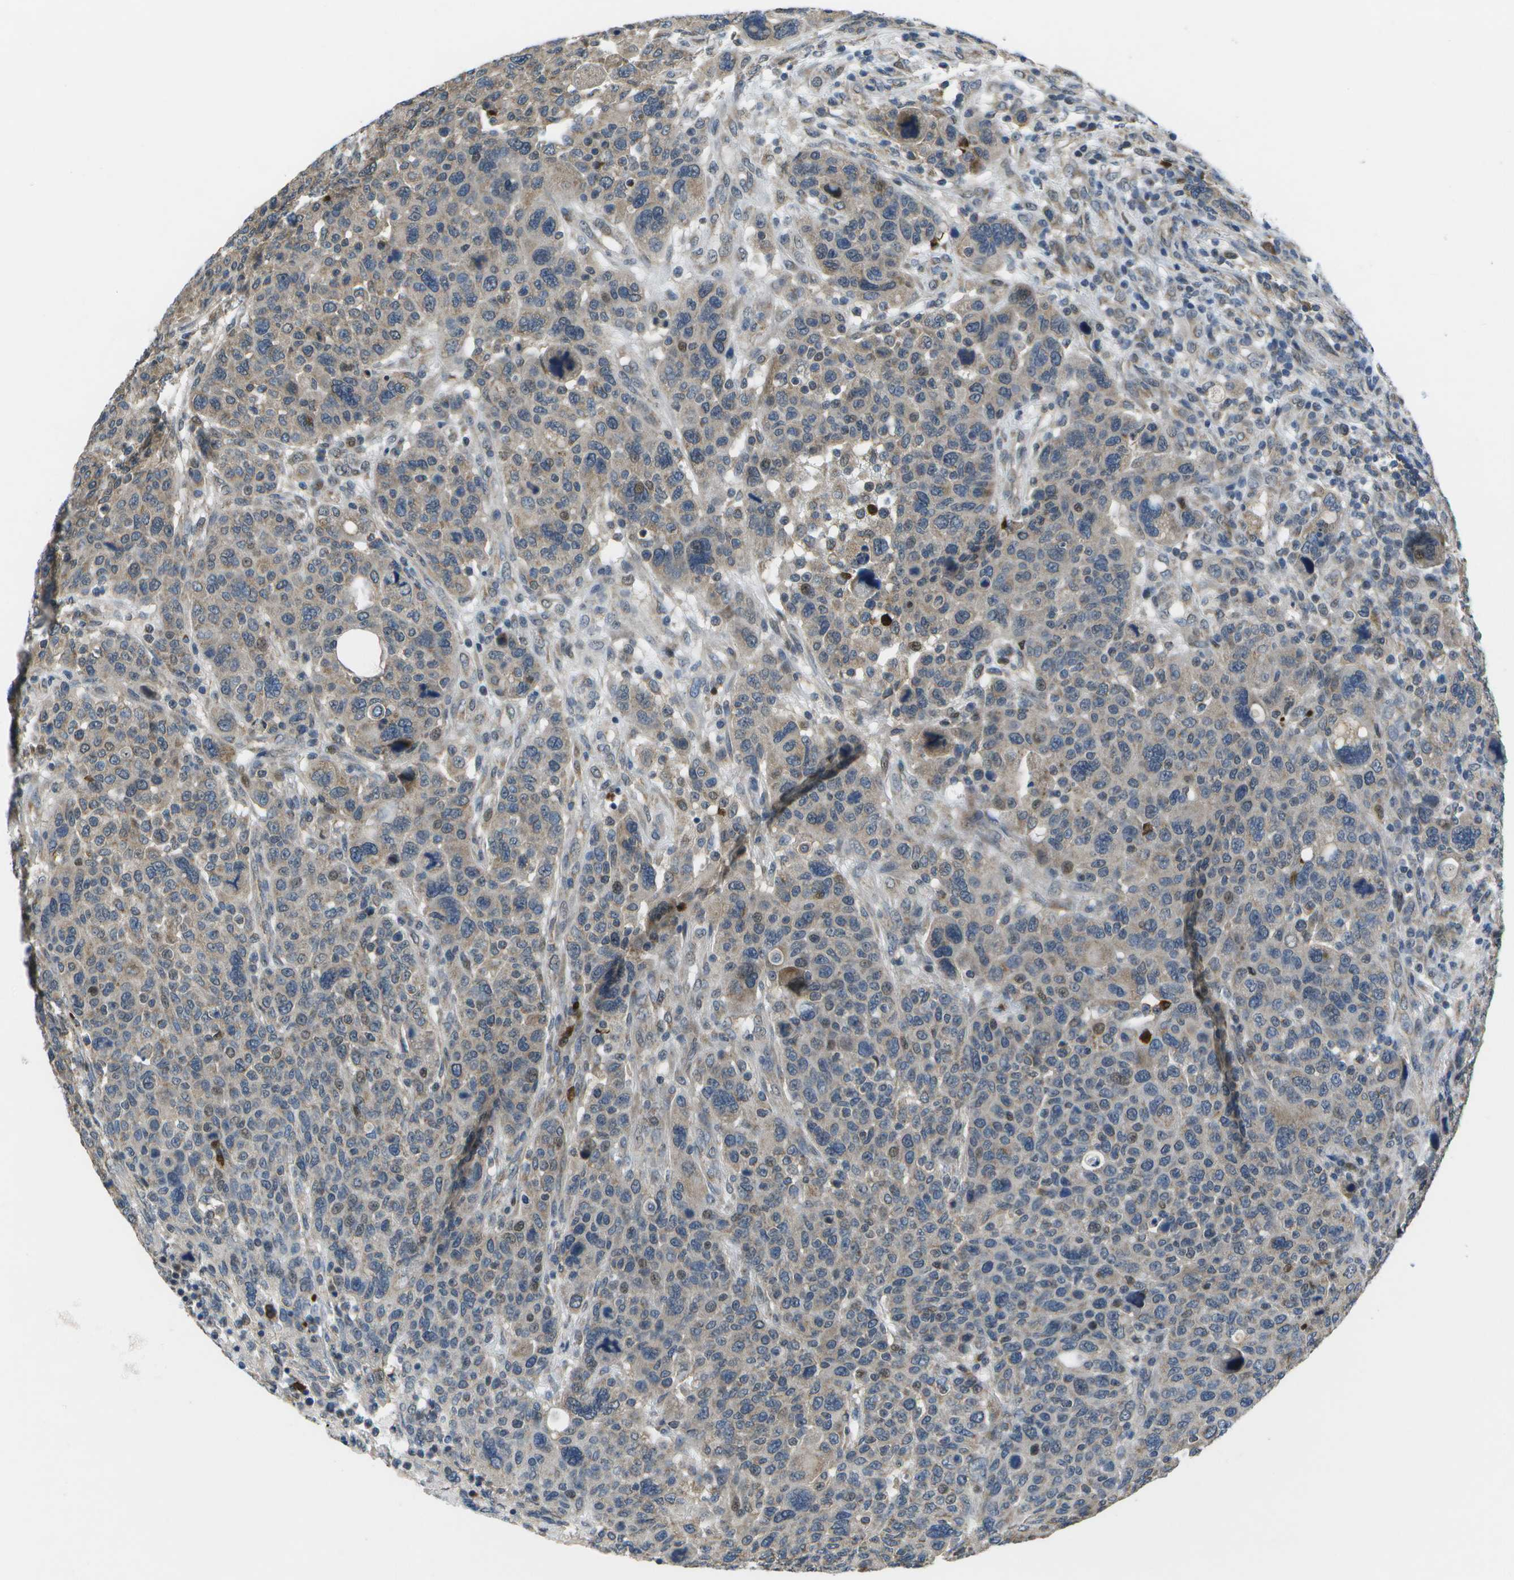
{"staining": {"intensity": "moderate", "quantity": "<25%", "location": "cytoplasmic/membranous"}, "tissue": "breast cancer", "cell_type": "Tumor cells", "image_type": "cancer", "snomed": [{"axis": "morphology", "description": "Duct carcinoma"}, {"axis": "topography", "description": "Breast"}], "caption": "Breast intraductal carcinoma stained with DAB IHC exhibits low levels of moderate cytoplasmic/membranous staining in approximately <25% of tumor cells.", "gene": "GALNT15", "patient": {"sex": "female", "age": 50}}